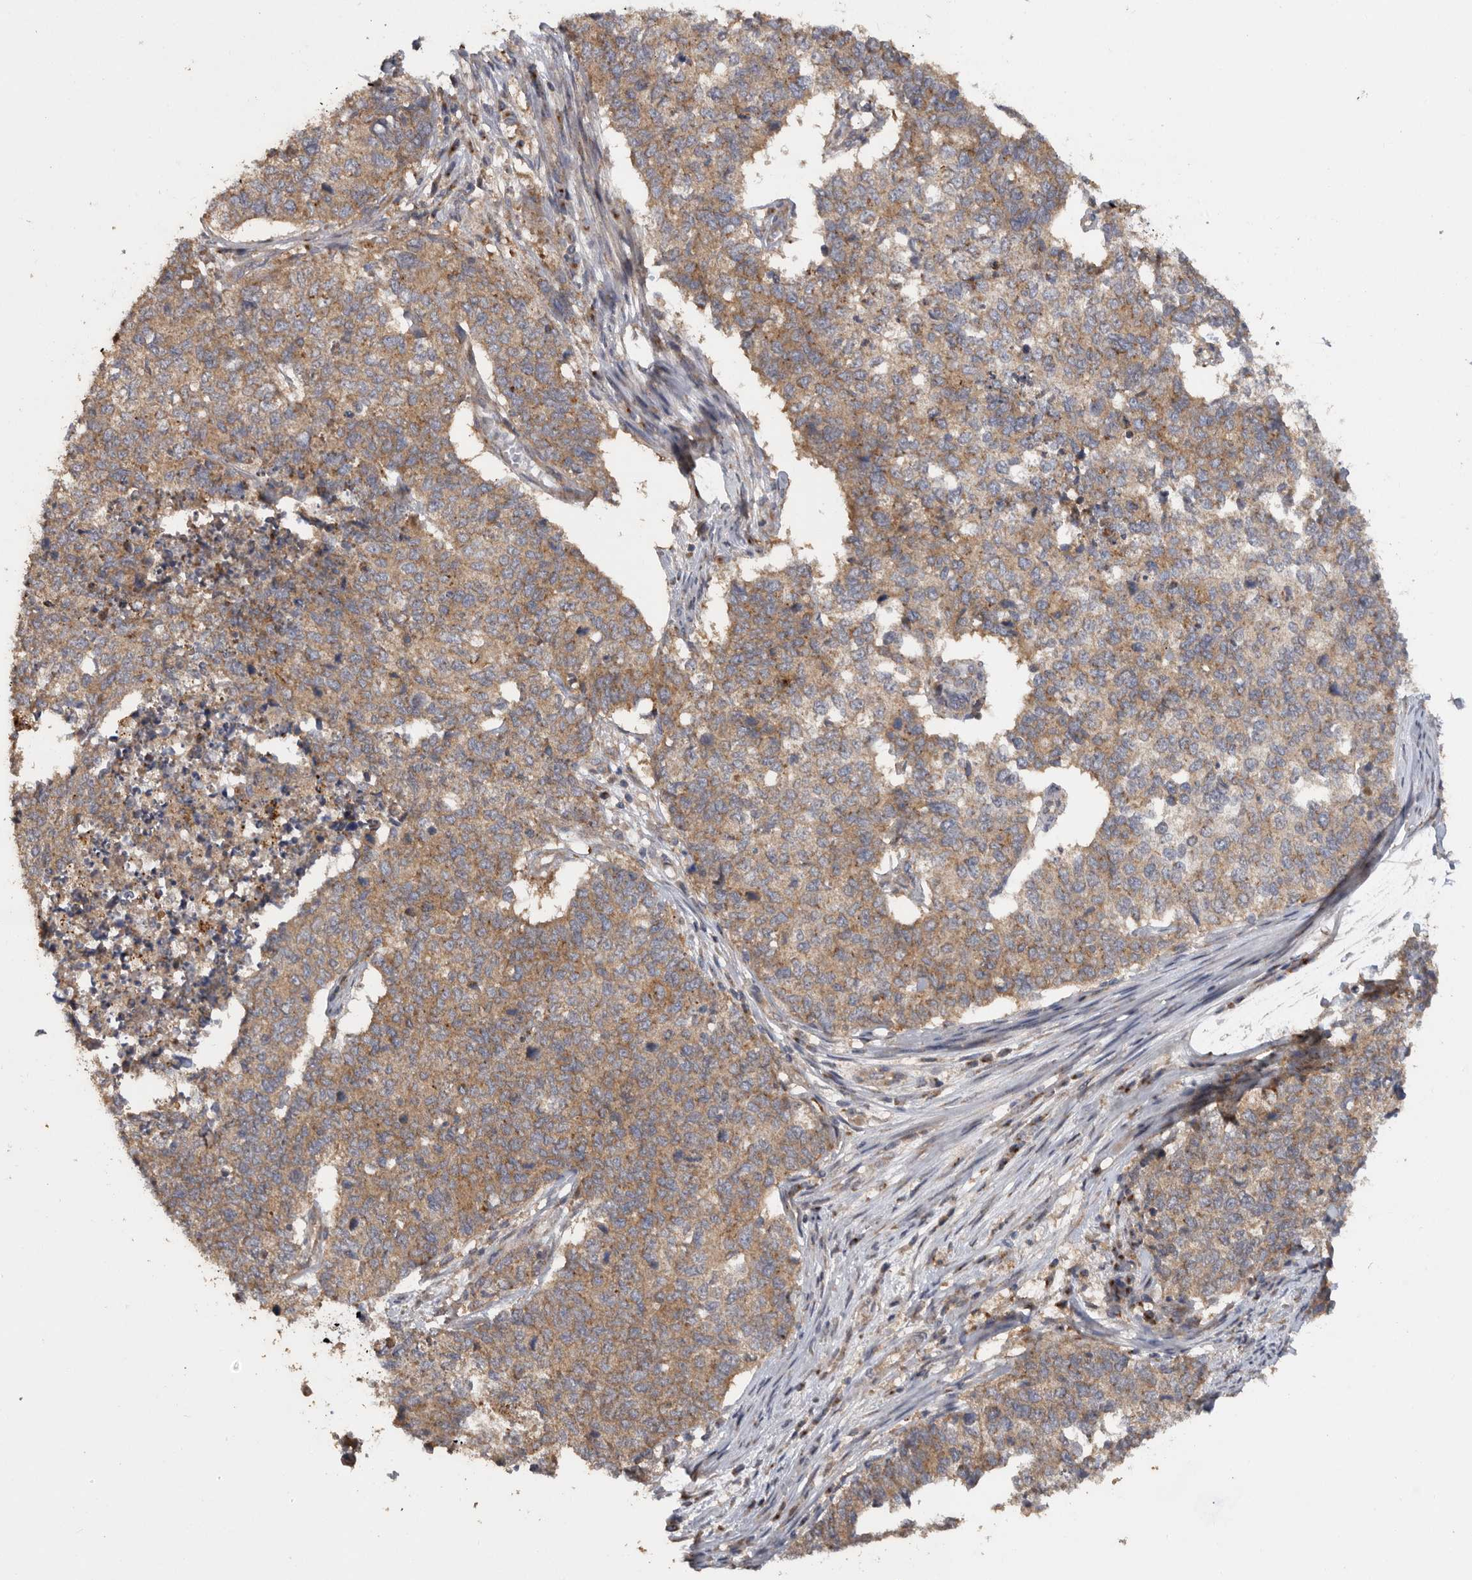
{"staining": {"intensity": "moderate", "quantity": ">75%", "location": "cytoplasmic/membranous"}, "tissue": "cervical cancer", "cell_type": "Tumor cells", "image_type": "cancer", "snomed": [{"axis": "morphology", "description": "Squamous cell carcinoma, NOS"}, {"axis": "topography", "description": "Cervix"}], "caption": "Brown immunohistochemical staining in cervical cancer (squamous cell carcinoma) exhibits moderate cytoplasmic/membranous positivity in approximately >75% of tumor cells.", "gene": "PODXL2", "patient": {"sex": "female", "age": 63}}